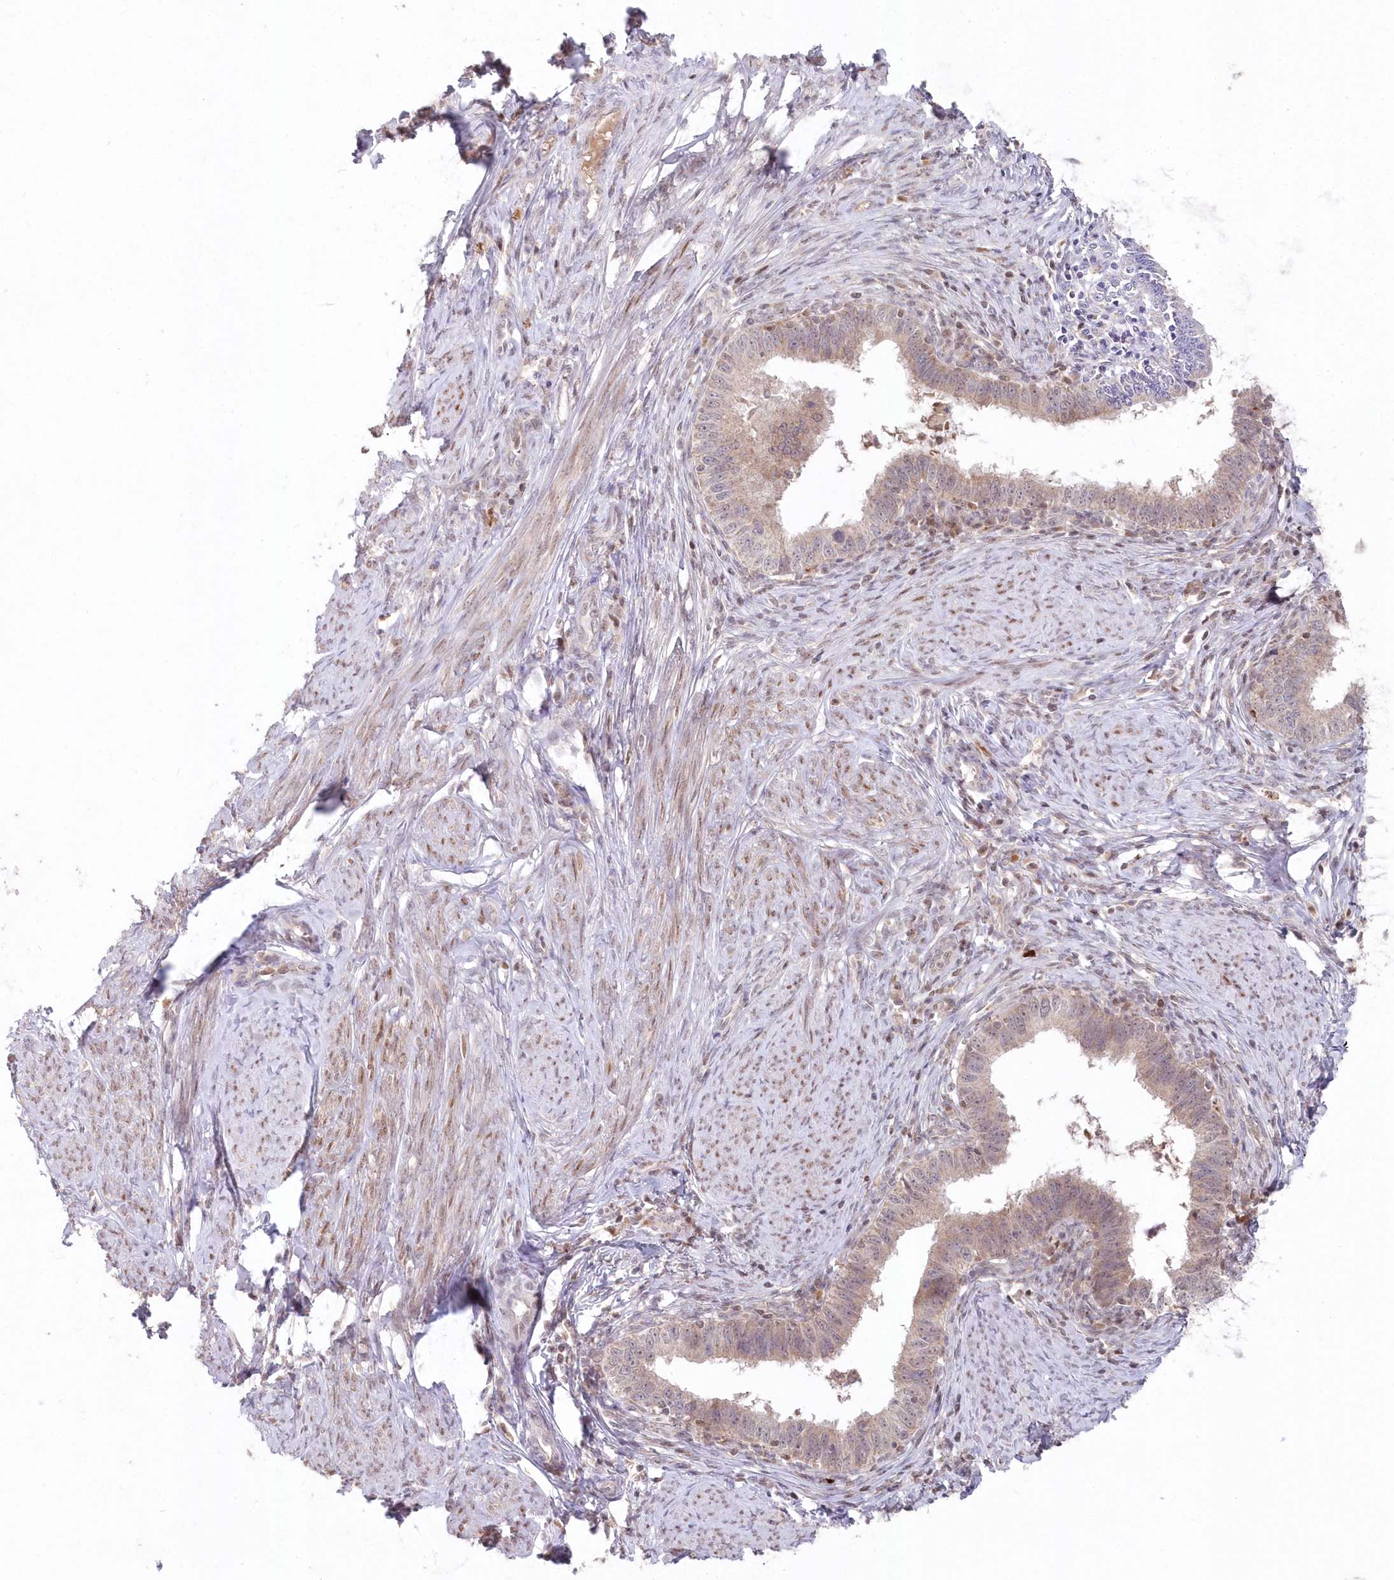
{"staining": {"intensity": "weak", "quantity": "<25%", "location": "cytoplasmic/membranous,nuclear"}, "tissue": "cervical cancer", "cell_type": "Tumor cells", "image_type": "cancer", "snomed": [{"axis": "morphology", "description": "Adenocarcinoma, NOS"}, {"axis": "topography", "description": "Cervix"}], "caption": "Cervical cancer (adenocarcinoma) was stained to show a protein in brown. There is no significant staining in tumor cells.", "gene": "ASCC1", "patient": {"sex": "female", "age": 36}}